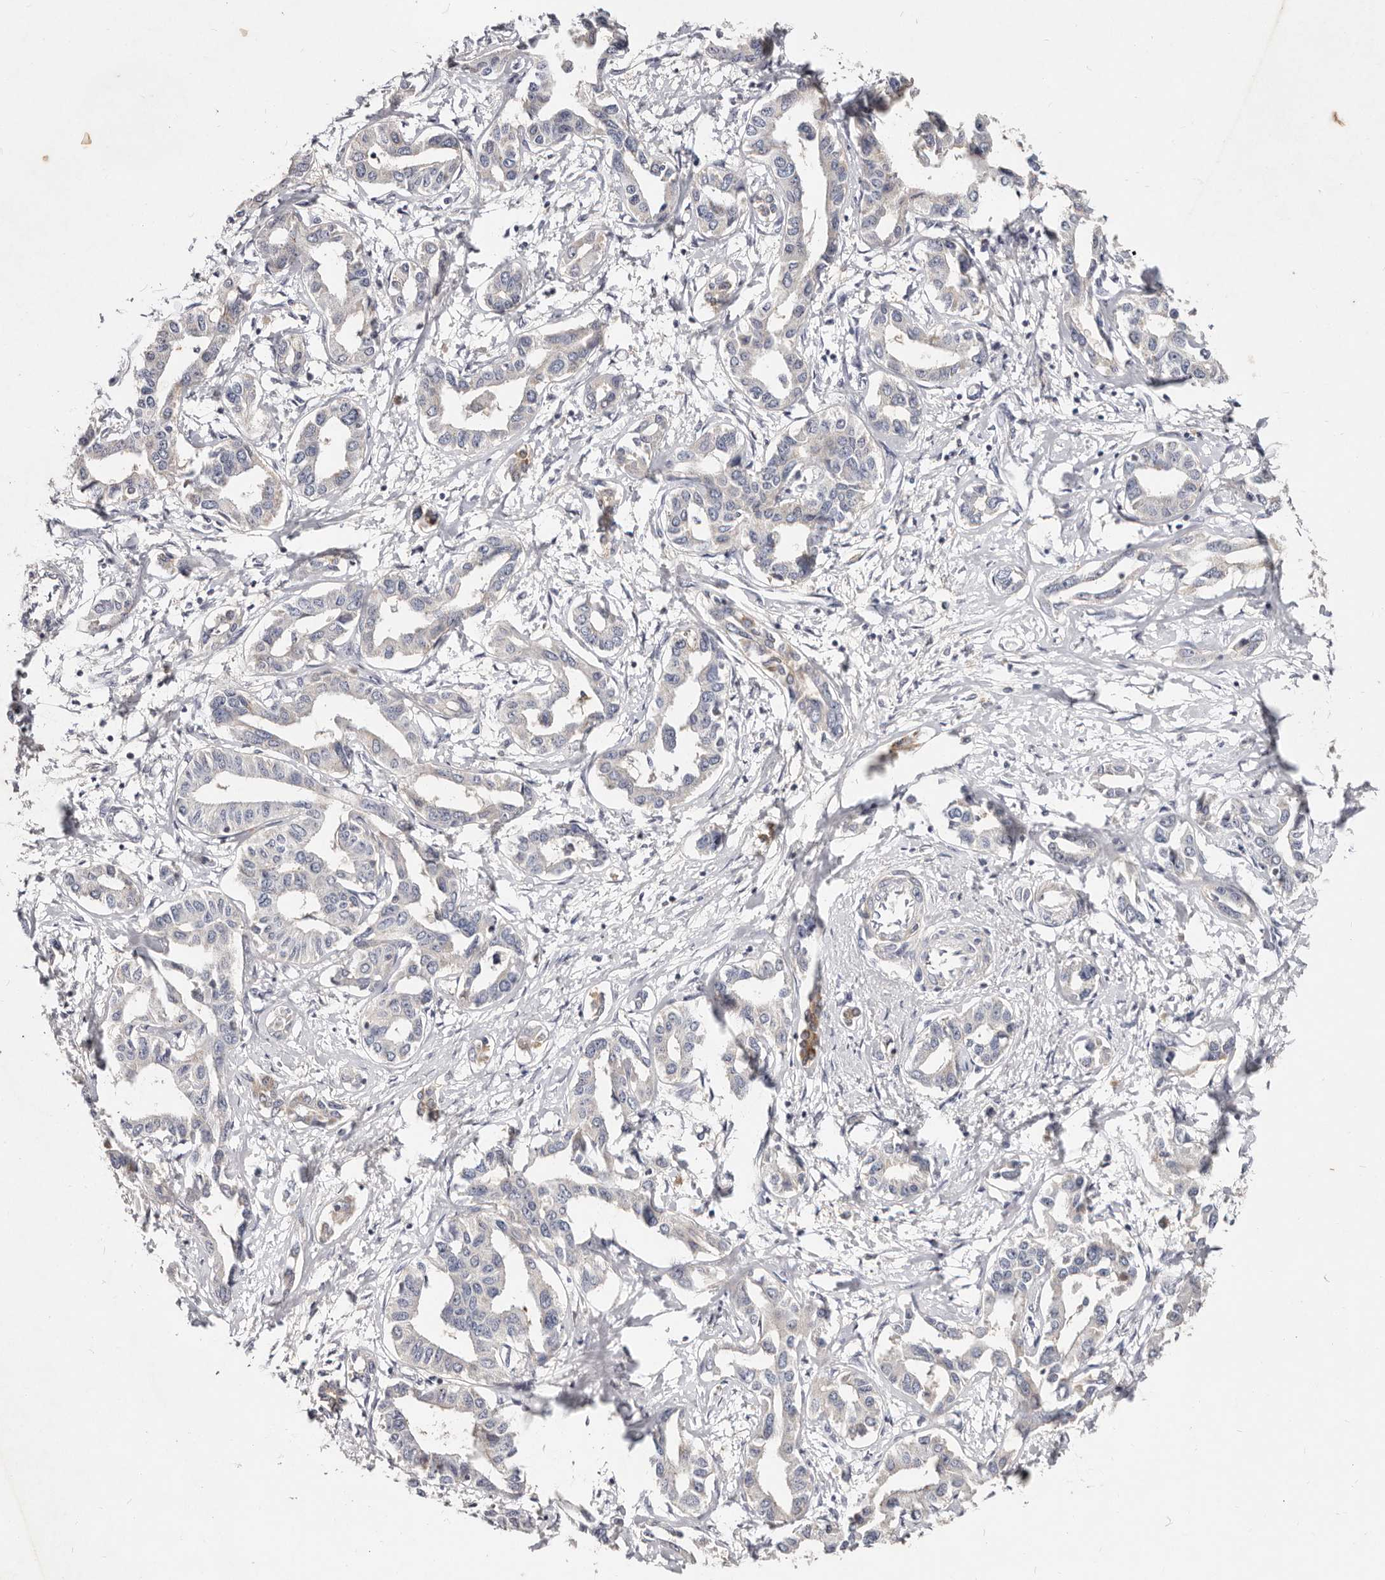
{"staining": {"intensity": "negative", "quantity": "none", "location": "none"}, "tissue": "liver cancer", "cell_type": "Tumor cells", "image_type": "cancer", "snomed": [{"axis": "morphology", "description": "Cholangiocarcinoma"}, {"axis": "topography", "description": "Liver"}], "caption": "A high-resolution histopathology image shows immunohistochemistry staining of liver cancer, which shows no significant positivity in tumor cells.", "gene": "MRPS33", "patient": {"sex": "male", "age": 59}}